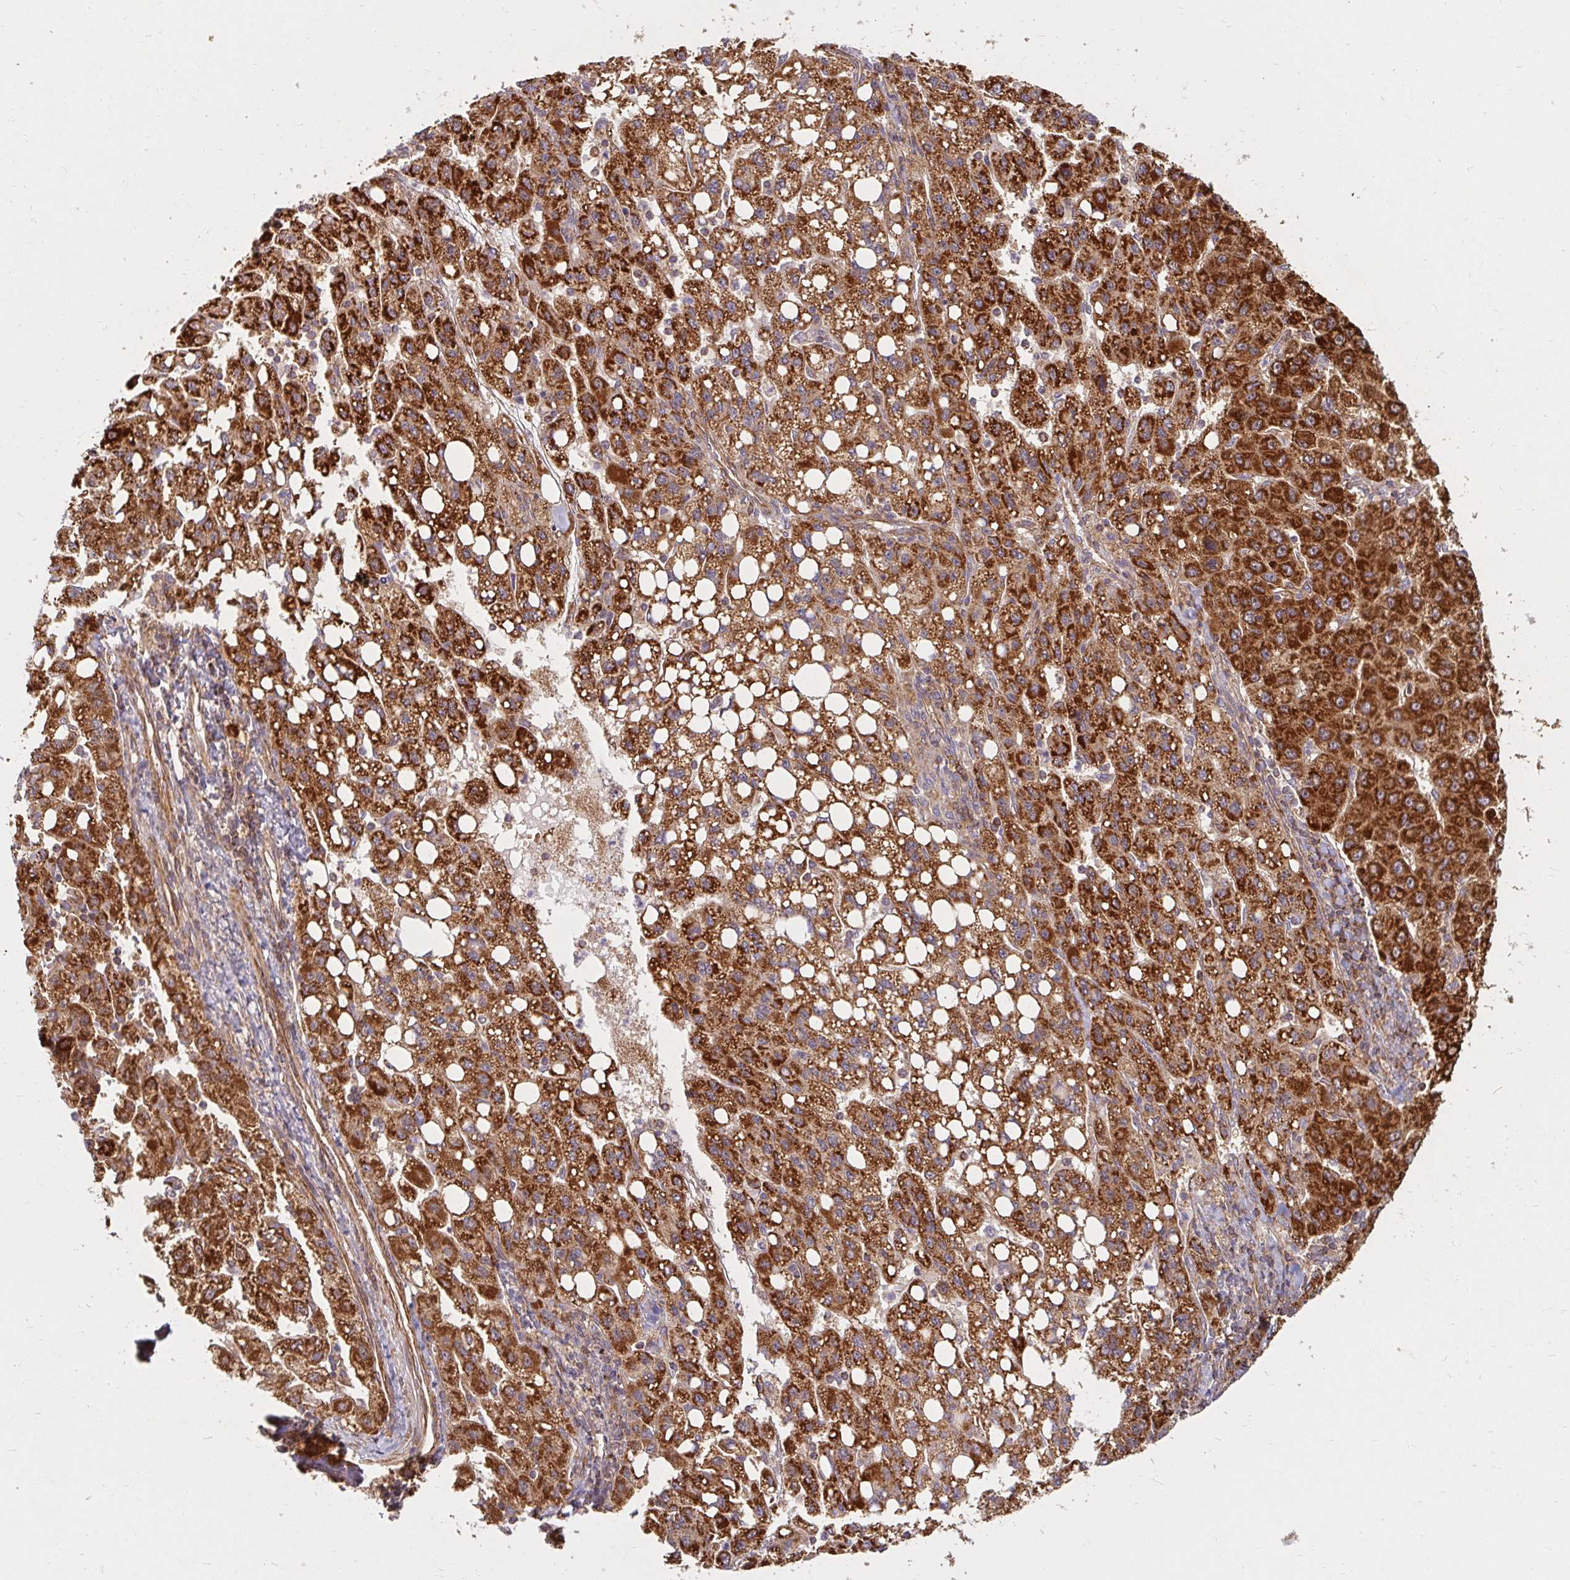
{"staining": {"intensity": "strong", "quantity": ">75%", "location": "cytoplasmic/membranous"}, "tissue": "liver cancer", "cell_type": "Tumor cells", "image_type": "cancer", "snomed": [{"axis": "morphology", "description": "Carcinoma, Hepatocellular, NOS"}, {"axis": "topography", "description": "Liver"}], "caption": "Immunohistochemistry image of neoplastic tissue: liver cancer (hepatocellular carcinoma) stained using immunohistochemistry demonstrates high levels of strong protein expression localized specifically in the cytoplasmic/membranous of tumor cells, appearing as a cytoplasmic/membranous brown color.", "gene": "BTF3", "patient": {"sex": "female", "age": 82}}